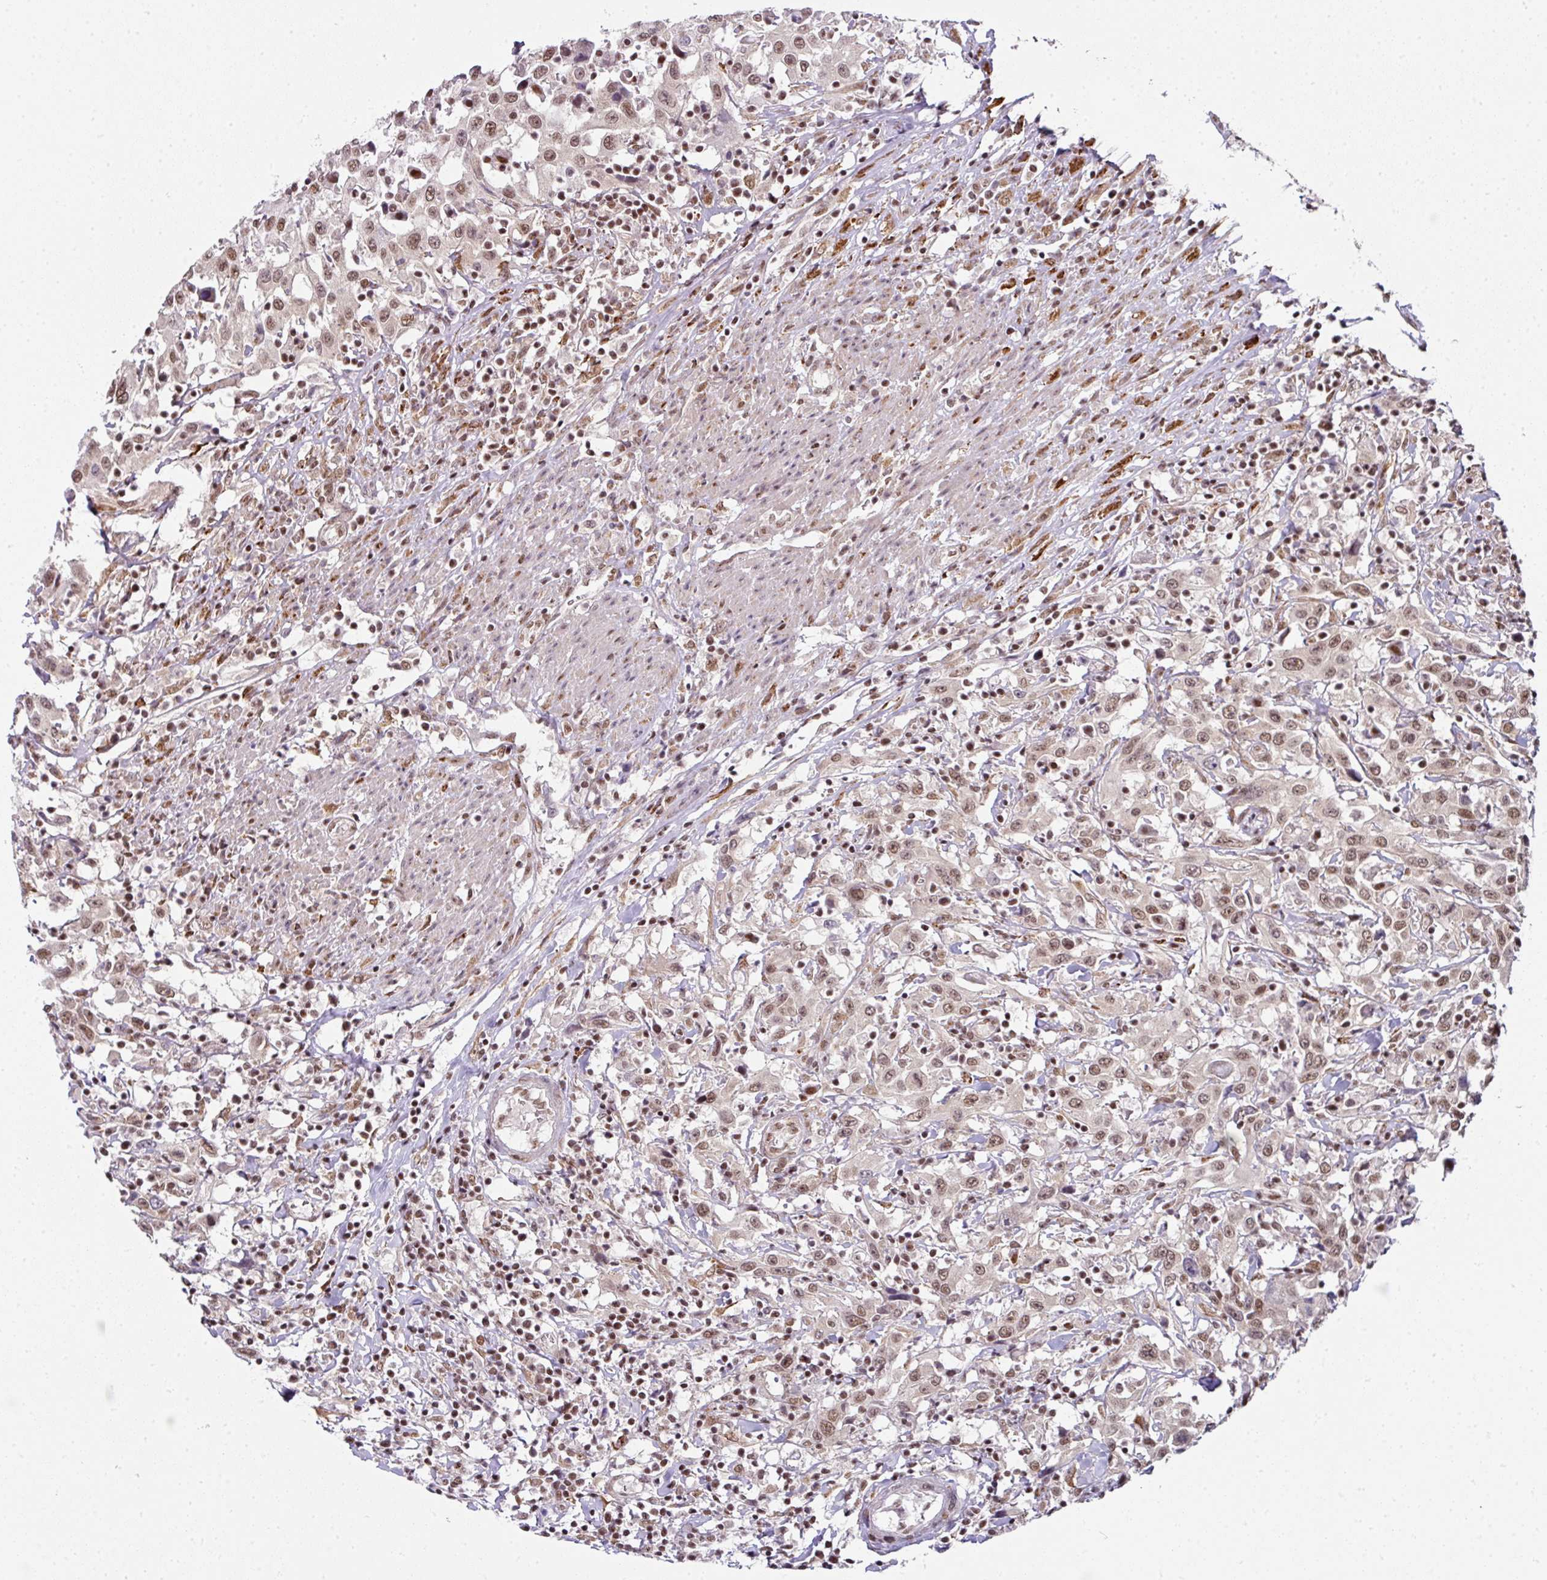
{"staining": {"intensity": "moderate", "quantity": ">75%", "location": "nuclear"}, "tissue": "urothelial cancer", "cell_type": "Tumor cells", "image_type": "cancer", "snomed": [{"axis": "morphology", "description": "Urothelial carcinoma, High grade"}, {"axis": "topography", "description": "Urinary bladder"}], "caption": "Brown immunohistochemical staining in human high-grade urothelial carcinoma displays moderate nuclear positivity in approximately >75% of tumor cells.", "gene": "NFYA", "patient": {"sex": "male", "age": 61}}